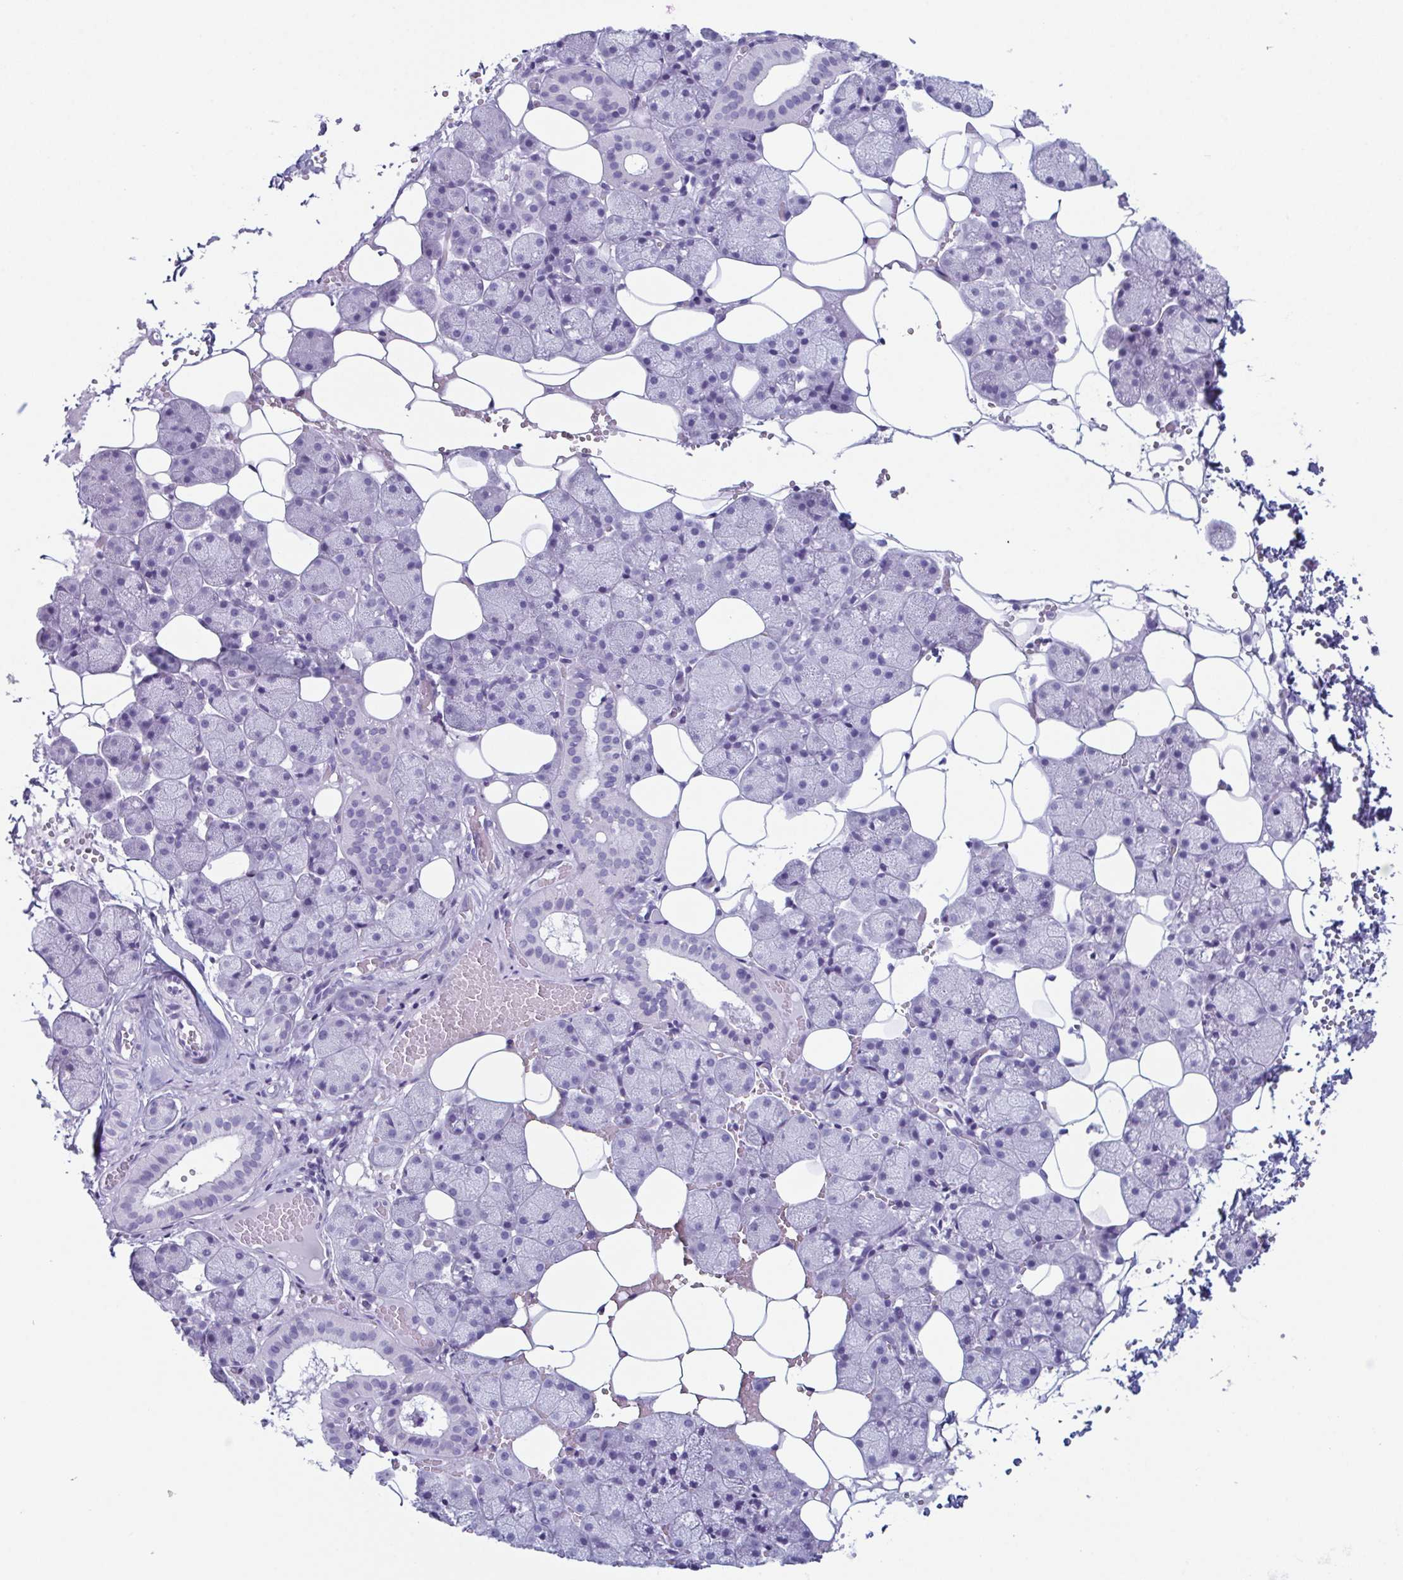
{"staining": {"intensity": "negative", "quantity": "none", "location": "none"}, "tissue": "salivary gland", "cell_type": "Glandular cells", "image_type": "normal", "snomed": [{"axis": "morphology", "description": "Normal tissue, NOS"}, {"axis": "topography", "description": "Salivary gland"}], "caption": "This is an immunohistochemistry micrograph of normal salivary gland. There is no staining in glandular cells.", "gene": "ENKUR", "patient": {"sex": "male", "age": 38}}